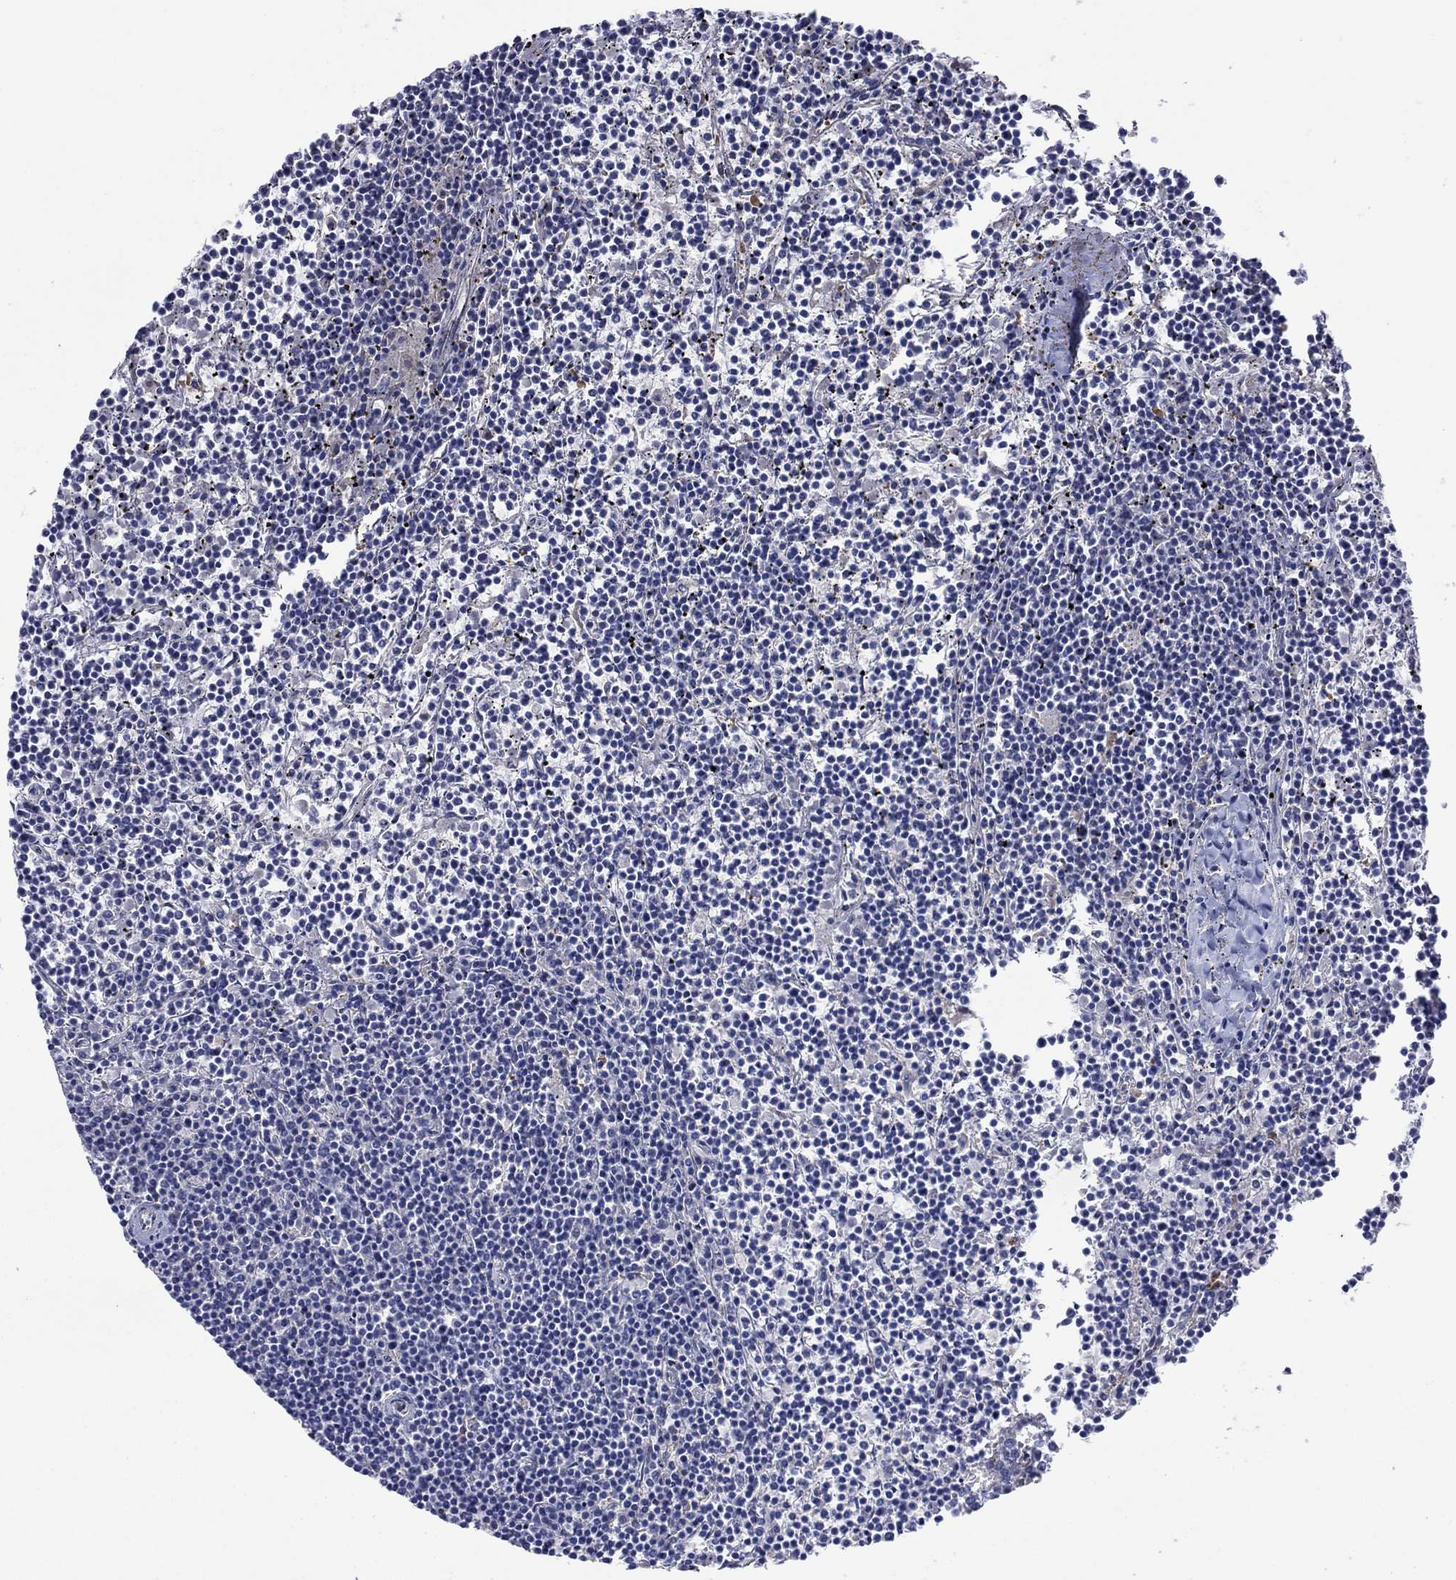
{"staining": {"intensity": "negative", "quantity": "none", "location": "none"}, "tissue": "lymphoma", "cell_type": "Tumor cells", "image_type": "cancer", "snomed": [{"axis": "morphology", "description": "Malignant lymphoma, non-Hodgkin's type, Low grade"}, {"axis": "topography", "description": "Spleen"}], "caption": "The histopathology image shows no staining of tumor cells in lymphoma. (DAB immunohistochemistry (IHC) visualized using brightfield microscopy, high magnification).", "gene": "PLCL2", "patient": {"sex": "female", "age": 19}}